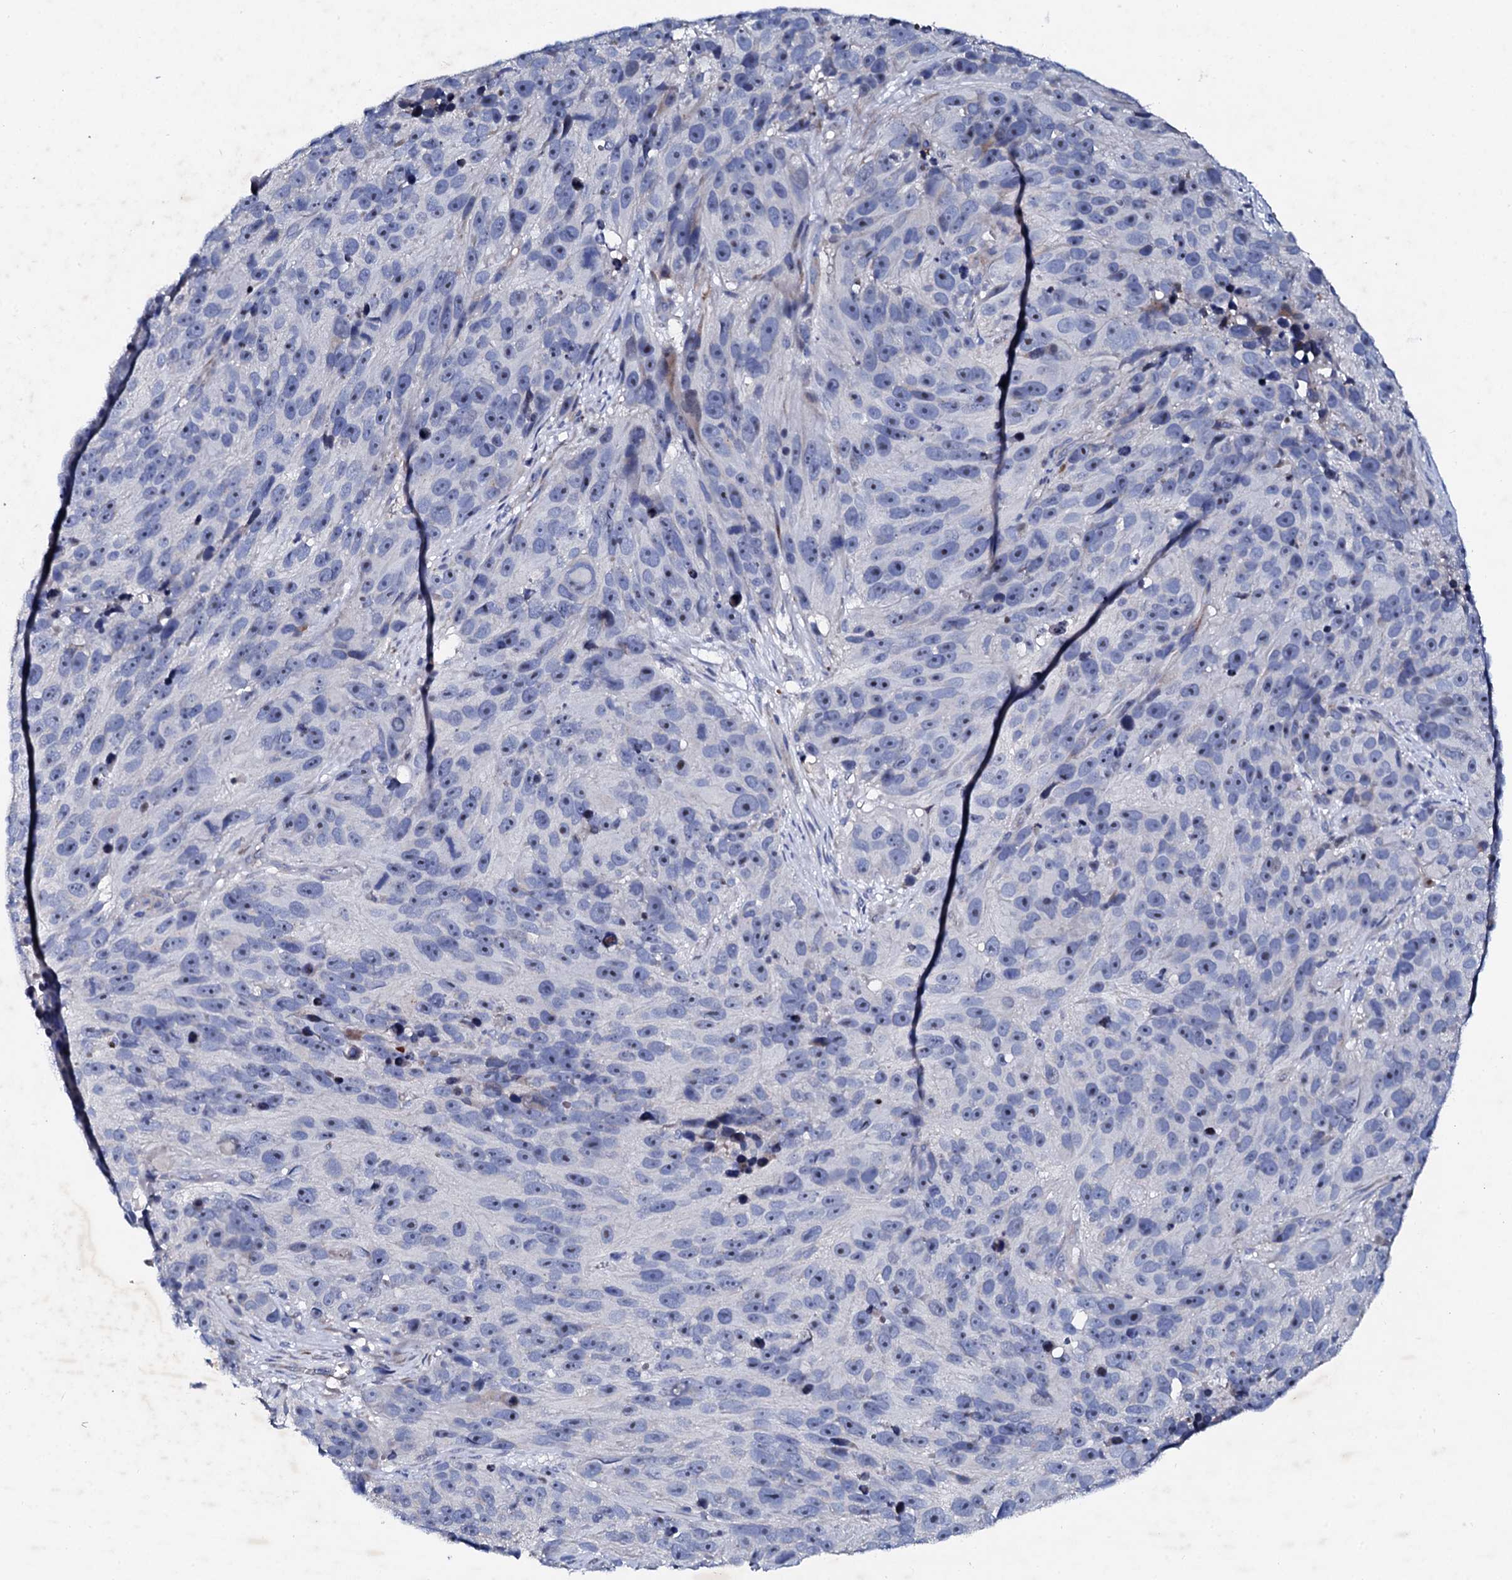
{"staining": {"intensity": "negative", "quantity": "none", "location": "none"}, "tissue": "melanoma", "cell_type": "Tumor cells", "image_type": "cancer", "snomed": [{"axis": "morphology", "description": "Malignant melanoma, NOS"}, {"axis": "topography", "description": "Skin"}], "caption": "A high-resolution image shows immunohistochemistry (IHC) staining of melanoma, which shows no significant positivity in tumor cells.", "gene": "TRDN", "patient": {"sex": "male", "age": 84}}